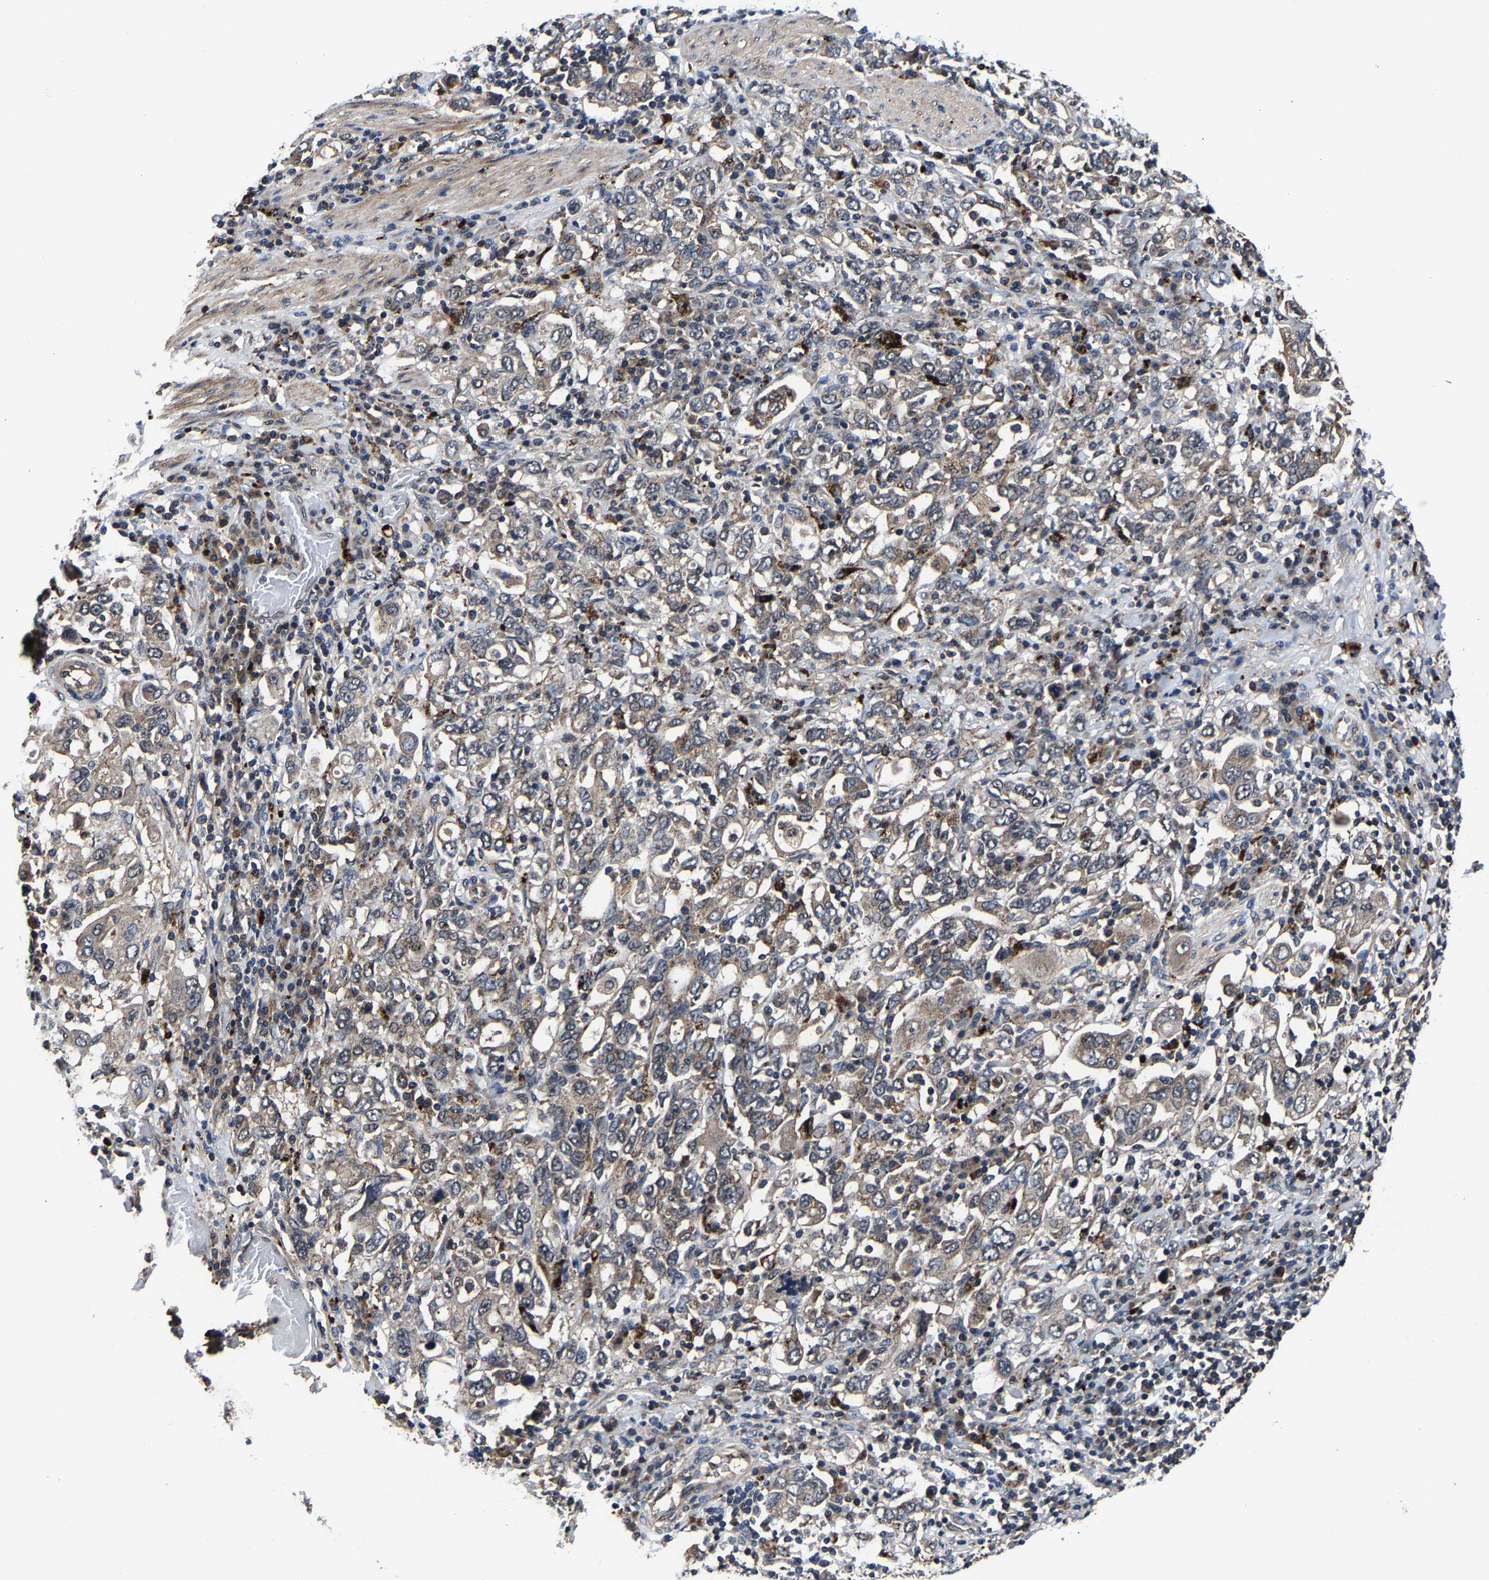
{"staining": {"intensity": "weak", "quantity": "25%-75%", "location": "cytoplasmic/membranous"}, "tissue": "stomach cancer", "cell_type": "Tumor cells", "image_type": "cancer", "snomed": [{"axis": "morphology", "description": "Adenocarcinoma, NOS"}, {"axis": "topography", "description": "Stomach, upper"}], "caption": "Immunohistochemistry micrograph of neoplastic tissue: stomach cancer stained using immunohistochemistry reveals low levels of weak protein expression localized specifically in the cytoplasmic/membranous of tumor cells, appearing as a cytoplasmic/membranous brown color.", "gene": "ZCCHC7", "patient": {"sex": "male", "age": 62}}